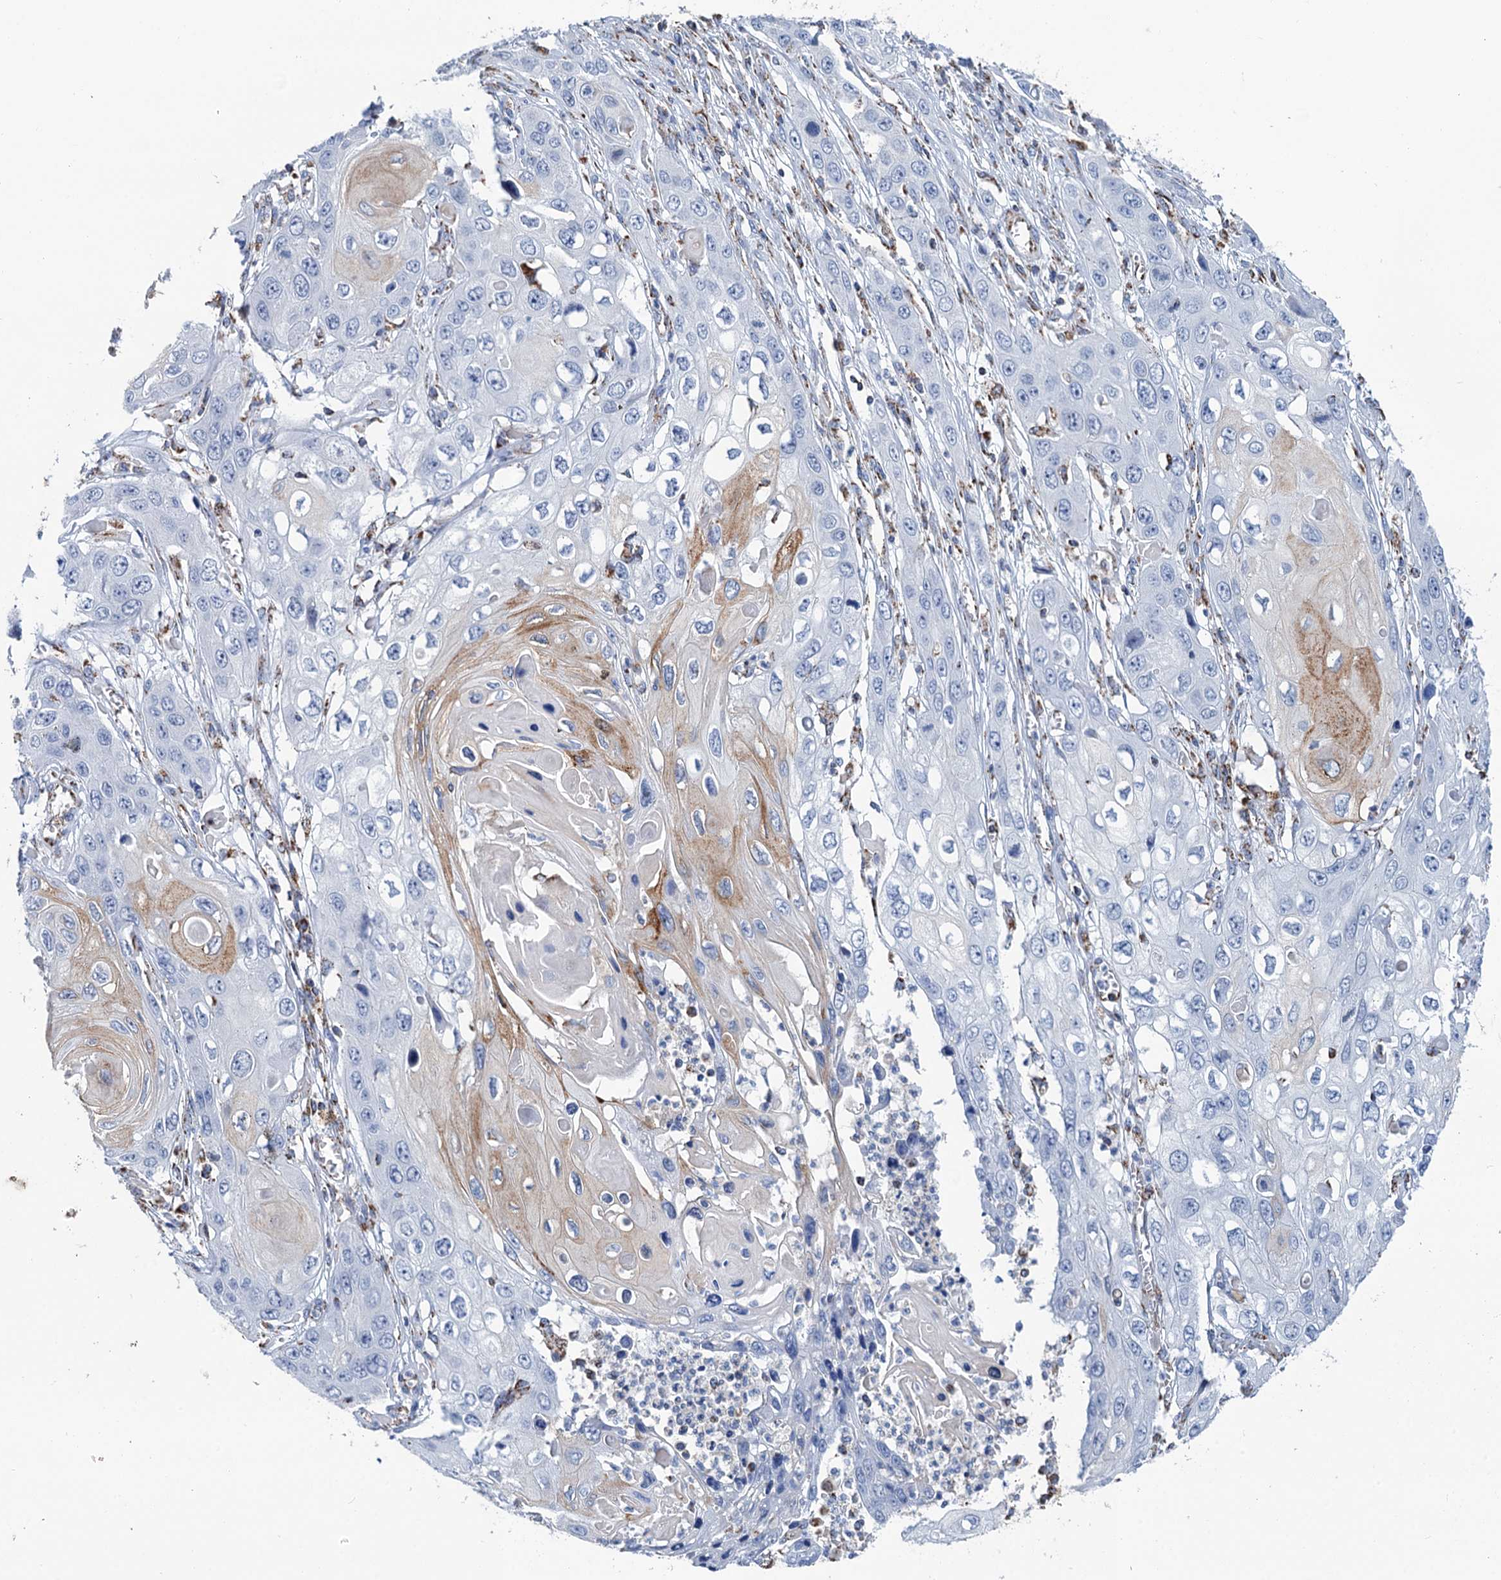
{"staining": {"intensity": "negative", "quantity": "none", "location": "none"}, "tissue": "skin cancer", "cell_type": "Tumor cells", "image_type": "cancer", "snomed": [{"axis": "morphology", "description": "Squamous cell carcinoma, NOS"}, {"axis": "topography", "description": "Skin"}], "caption": "A micrograph of skin cancer (squamous cell carcinoma) stained for a protein reveals no brown staining in tumor cells.", "gene": "IVD", "patient": {"sex": "male", "age": 55}}